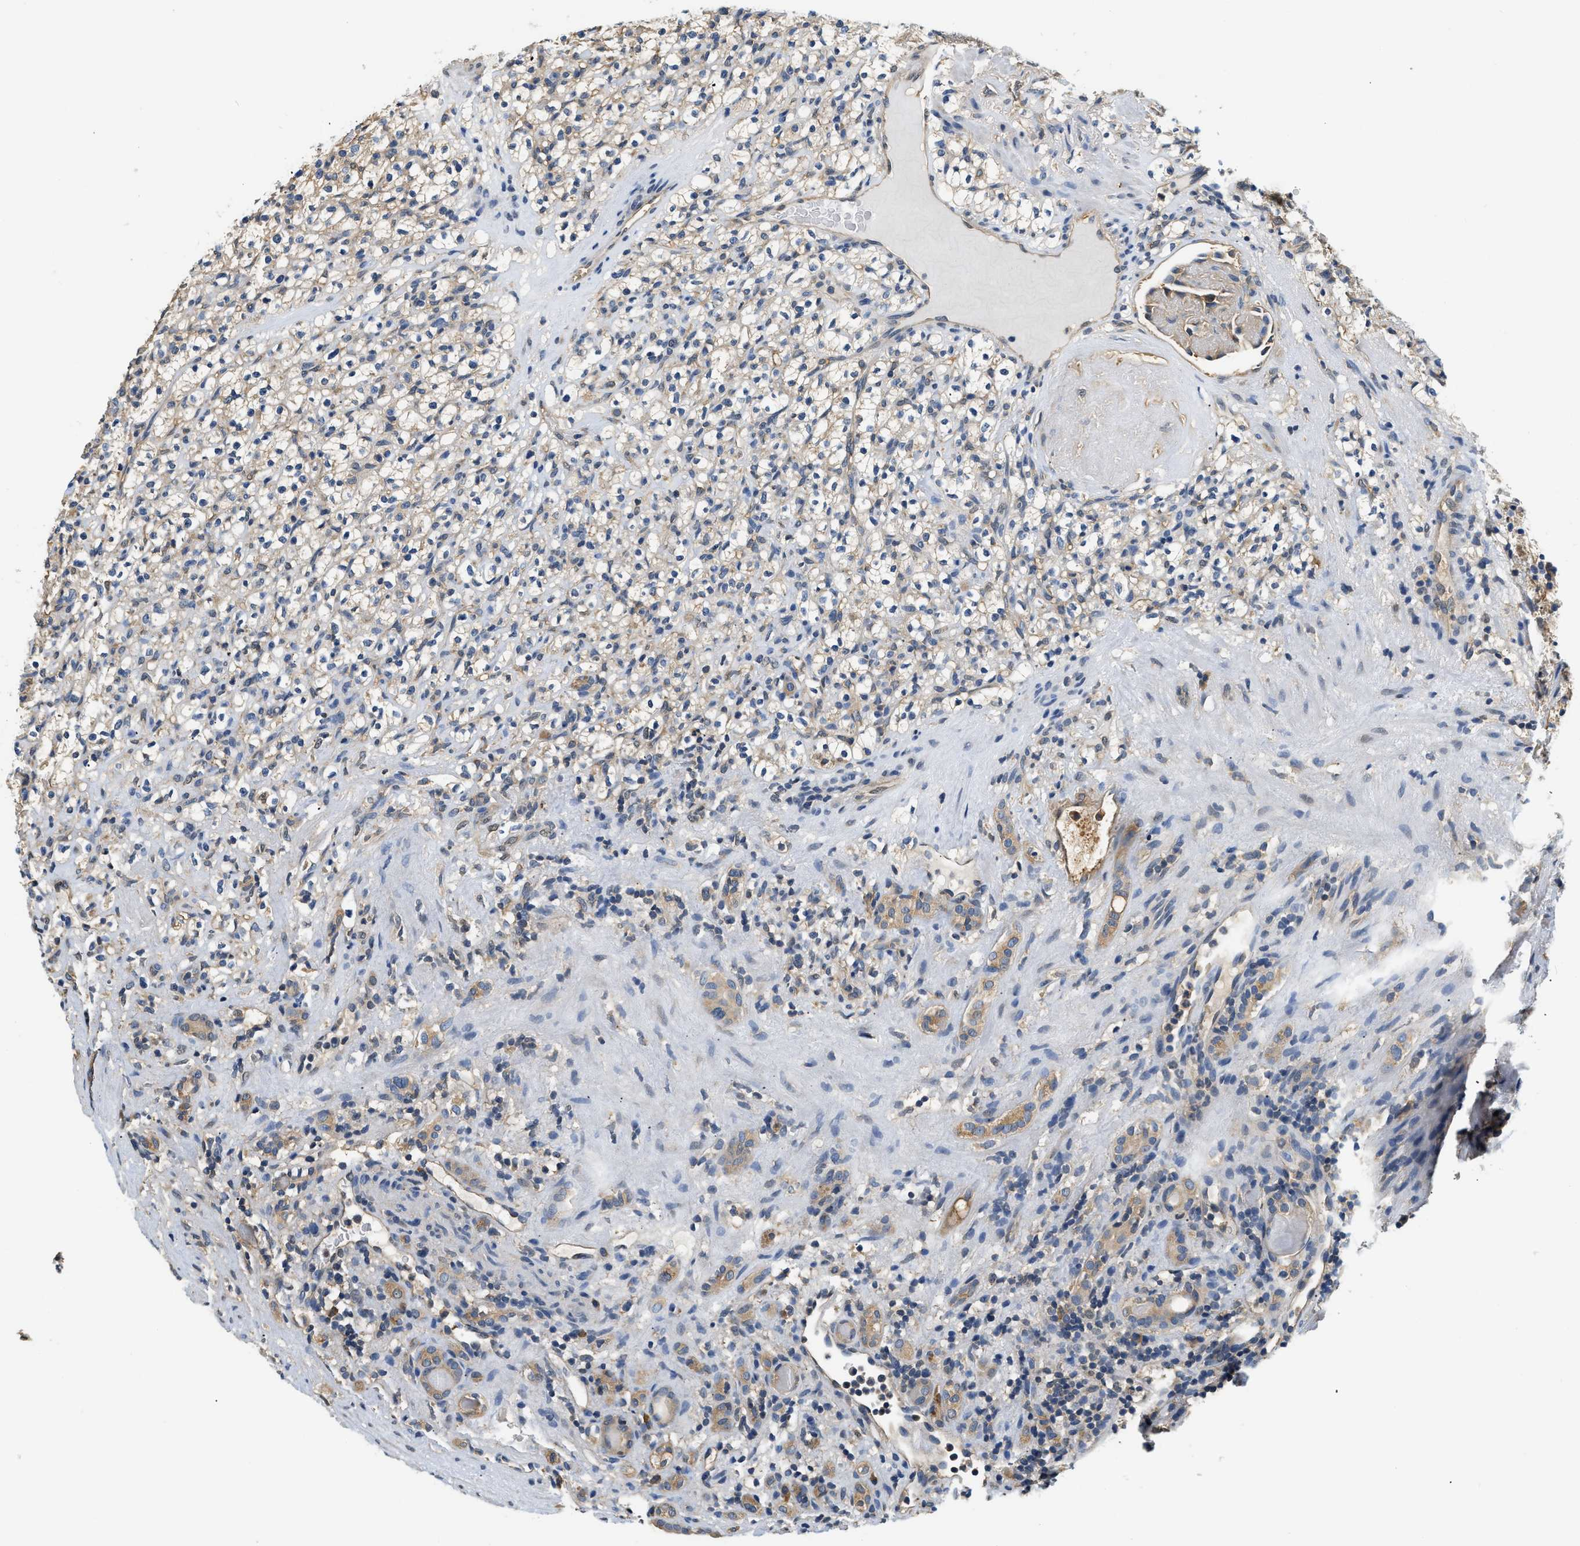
{"staining": {"intensity": "negative", "quantity": "none", "location": "none"}, "tissue": "renal cancer", "cell_type": "Tumor cells", "image_type": "cancer", "snomed": [{"axis": "morphology", "description": "Normal tissue, NOS"}, {"axis": "morphology", "description": "Adenocarcinoma, NOS"}, {"axis": "topography", "description": "Kidney"}], "caption": "Immunohistochemistry (IHC) of human adenocarcinoma (renal) reveals no staining in tumor cells.", "gene": "BCL7C", "patient": {"sex": "female", "age": 72}}